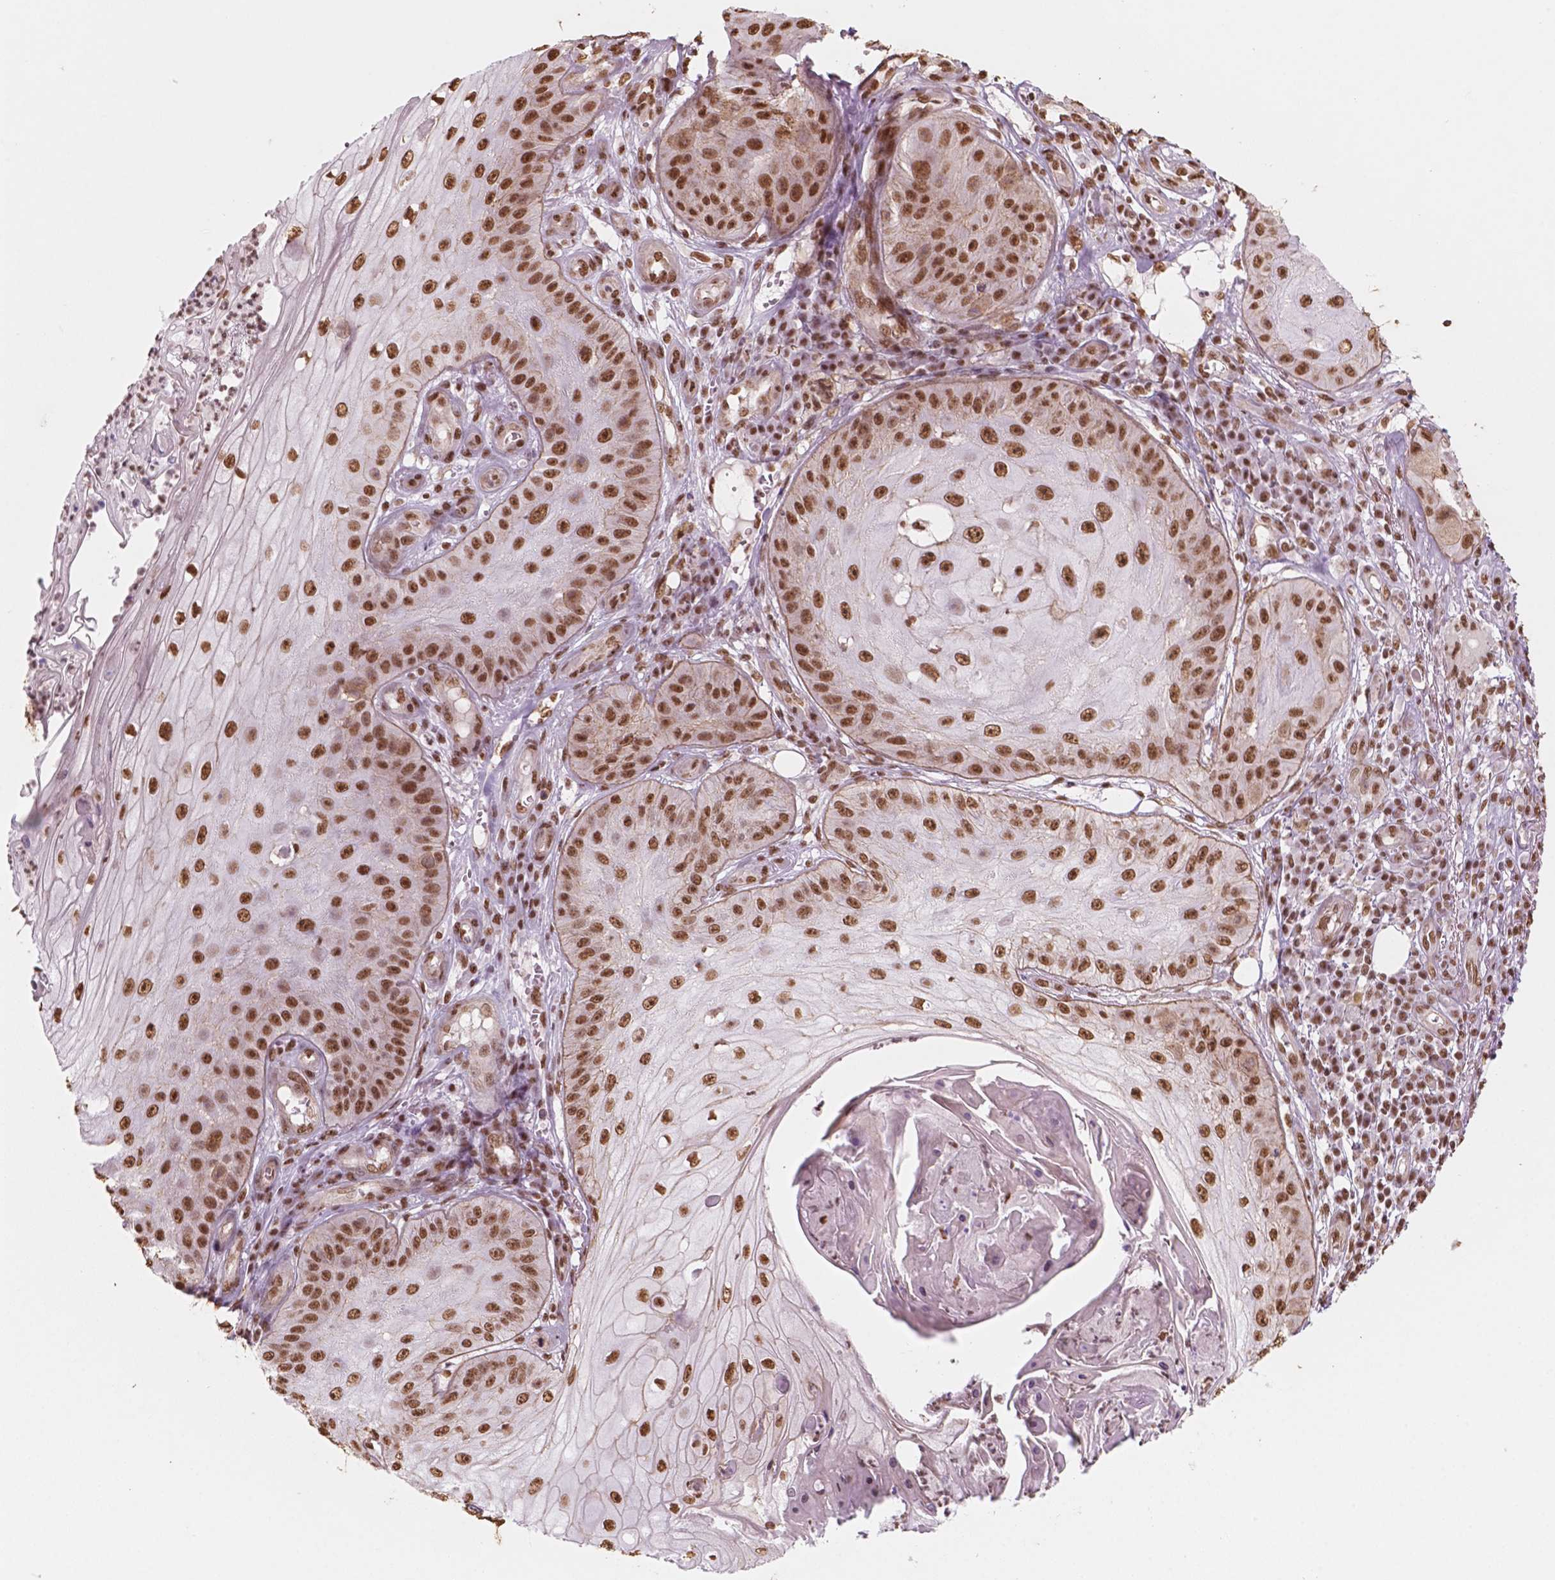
{"staining": {"intensity": "moderate", "quantity": ">75%", "location": "nuclear"}, "tissue": "skin cancer", "cell_type": "Tumor cells", "image_type": "cancer", "snomed": [{"axis": "morphology", "description": "Squamous cell carcinoma, NOS"}, {"axis": "topography", "description": "Skin"}], "caption": "This is a photomicrograph of IHC staining of skin cancer (squamous cell carcinoma), which shows moderate expression in the nuclear of tumor cells.", "gene": "GTF3C5", "patient": {"sex": "male", "age": 70}}